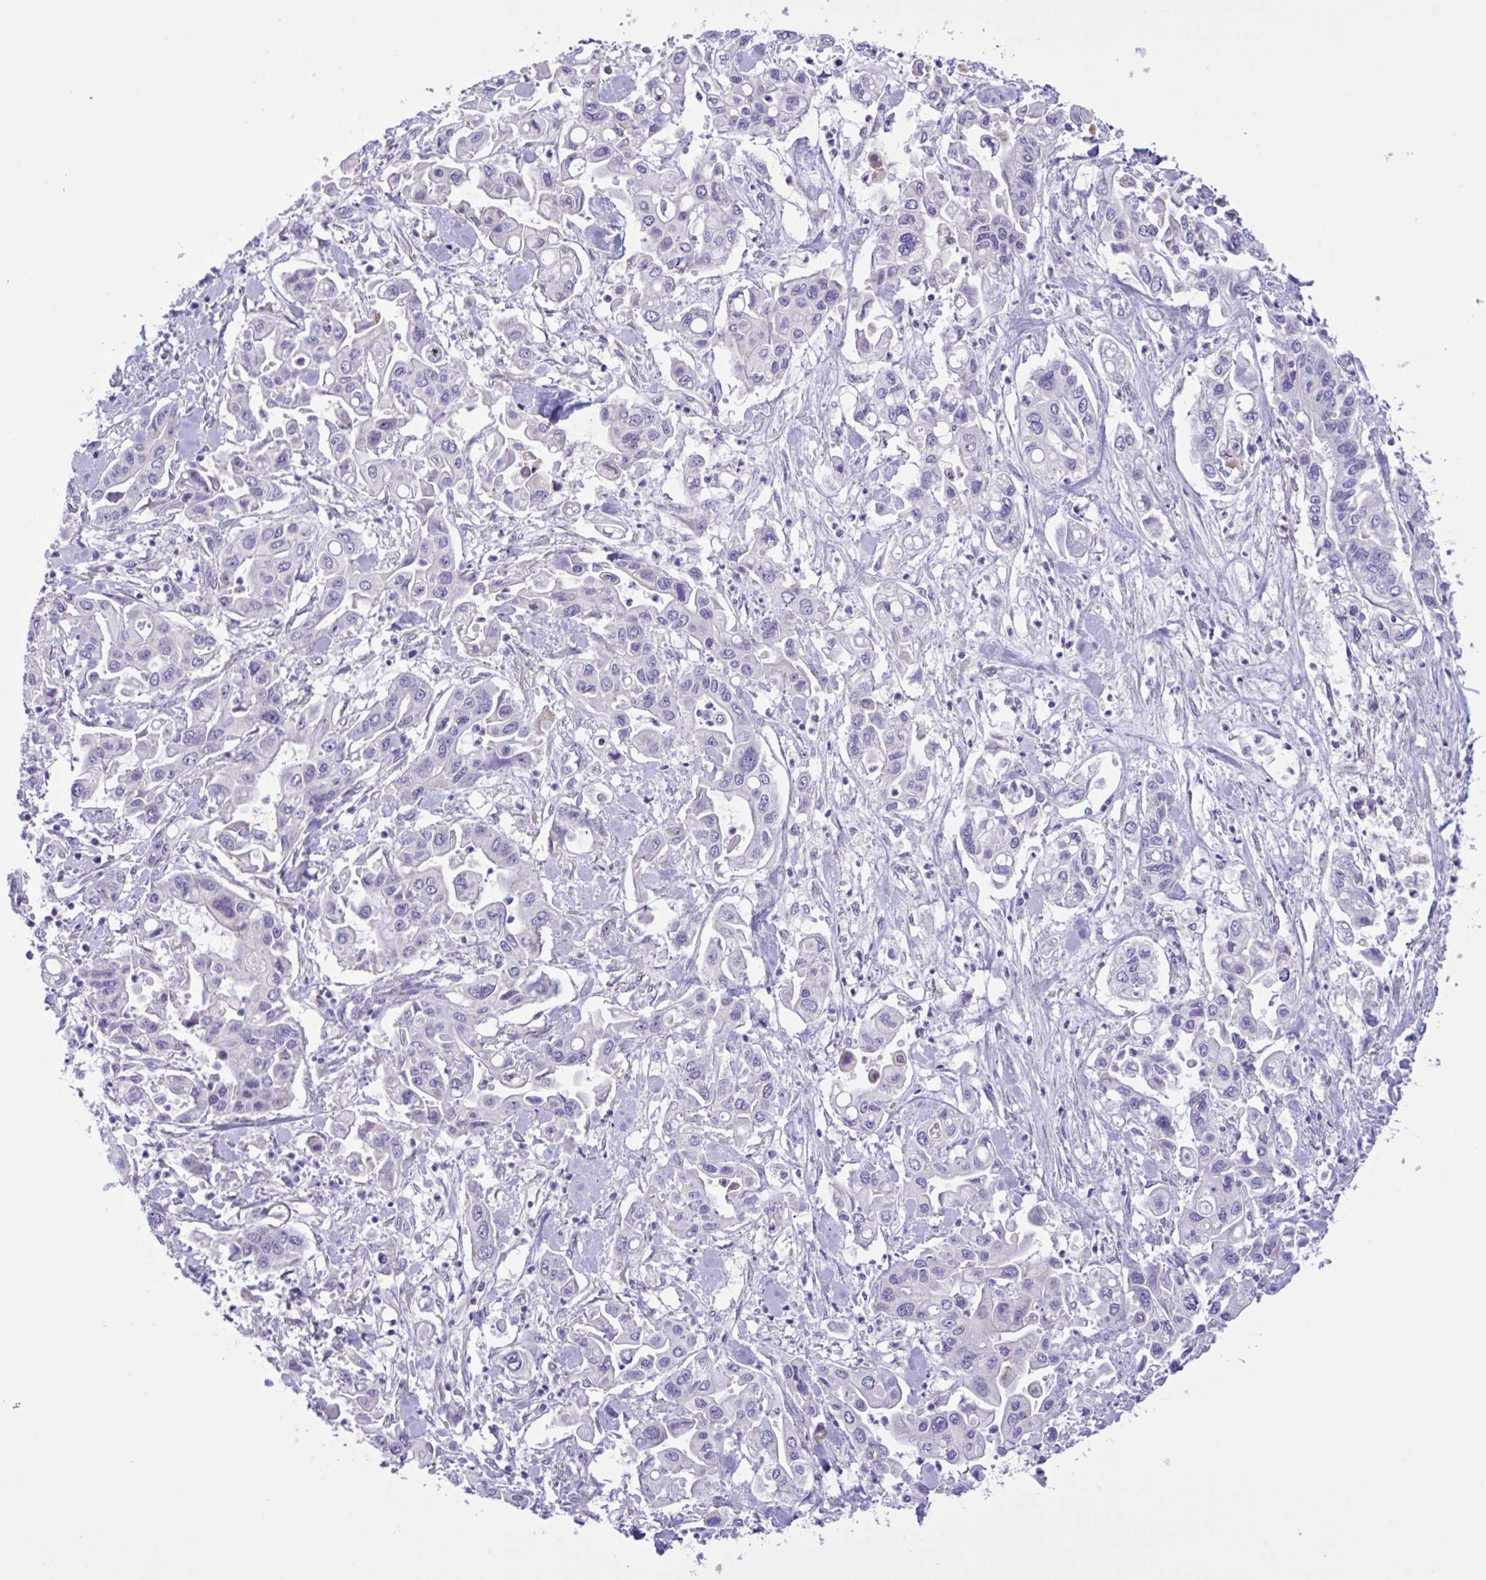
{"staining": {"intensity": "negative", "quantity": "none", "location": "none"}, "tissue": "pancreatic cancer", "cell_type": "Tumor cells", "image_type": "cancer", "snomed": [{"axis": "morphology", "description": "Adenocarcinoma, NOS"}, {"axis": "topography", "description": "Pancreas"}], "caption": "This is a image of immunohistochemistry staining of adenocarcinoma (pancreatic), which shows no positivity in tumor cells.", "gene": "DSC3", "patient": {"sex": "male", "age": 62}}